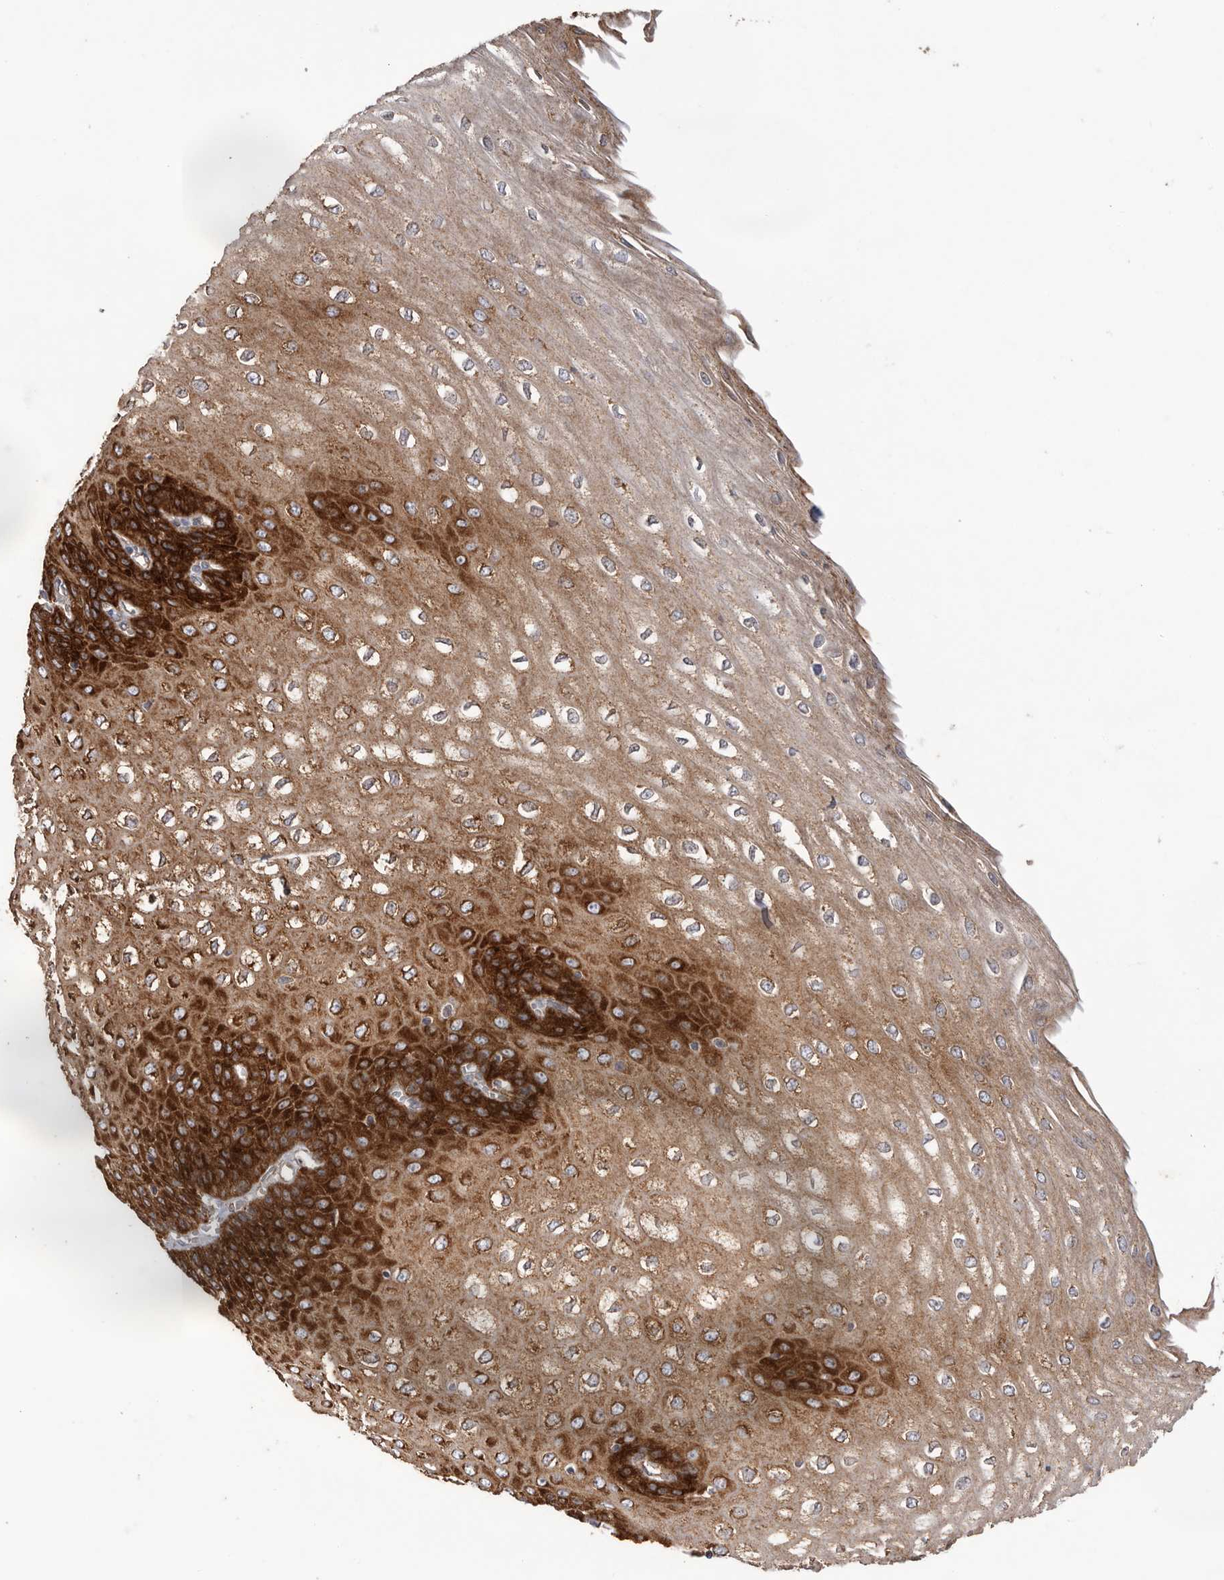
{"staining": {"intensity": "strong", "quantity": ">75%", "location": "cytoplasmic/membranous"}, "tissue": "esophagus", "cell_type": "Squamous epithelial cells", "image_type": "normal", "snomed": [{"axis": "morphology", "description": "Normal tissue, NOS"}, {"axis": "topography", "description": "Esophagus"}], "caption": "Brown immunohistochemical staining in benign esophagus exhibits strong cytoplasmic/membranous expression in approximately >75% of squamous epithelial cells.", "gene": "SERBP1", "patient": {"sex": "male", "age": 60}}